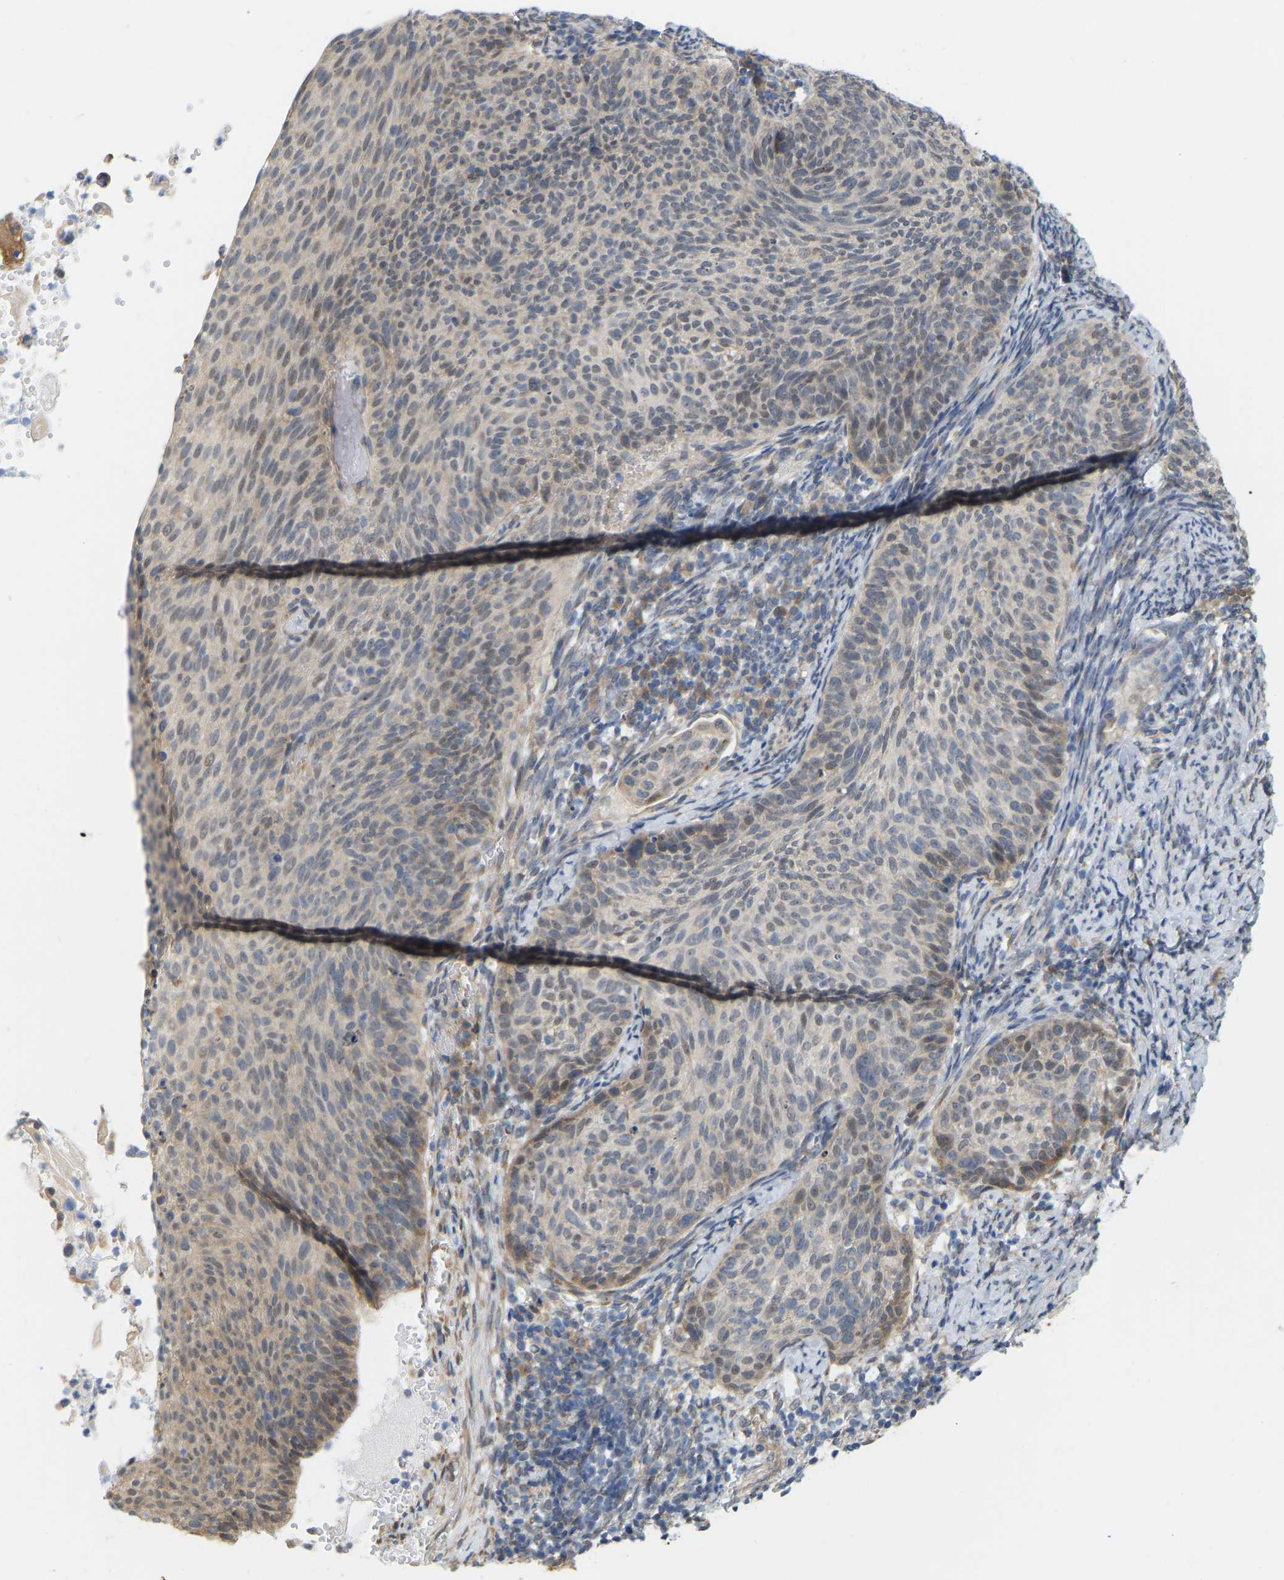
{"staining": {"intensity": "weak", "quantity": "<25%", "location": "cytoplasmic/membranous"}, "tissue": "cervical cancer", "cell_type": "Tumor cells", "image_type": "cancer", "snomed": [{"axis": "morphology", "description": "Squamous cell carcinoma, NOS"}, {"axis": "topography", "description": "Cervix"}], "caption": "There is no significant expression in tumor cells of cervical cancer. Brightfield microscopy of immunohistochemistry (IHC) stained with DAB (brown) and hematoxylin (blue), captured at high magnification.", "gene": "BEND3", "patient": {"sex": "female", "age": 70}}